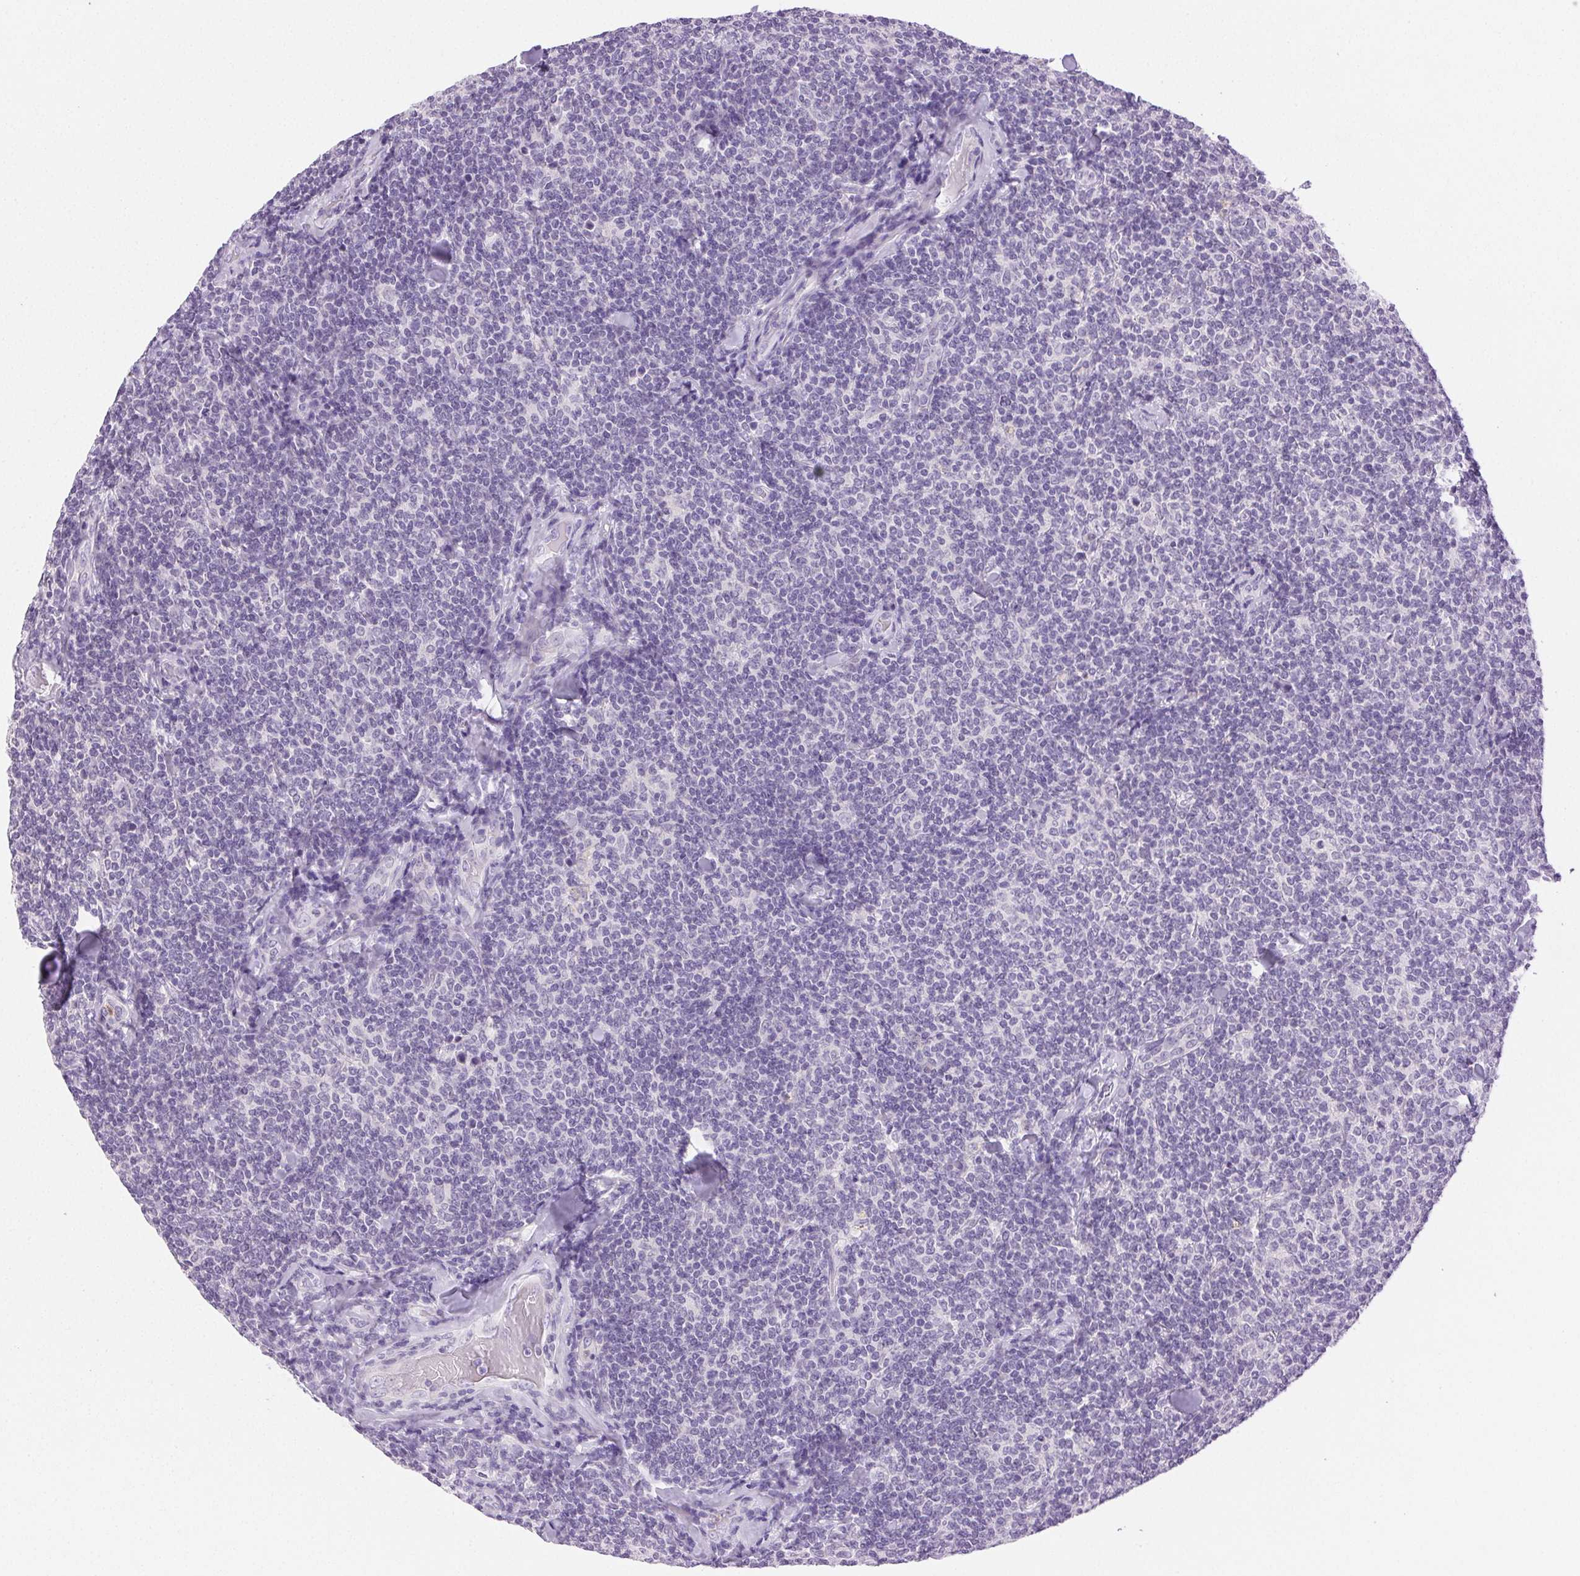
{"staining": {"intensity": "negative", "quantity": "none", "location": "none"}, "tissue": "lymphoma", "cell_type": "Tumor cells", "image_type": "cancer", "snomed": [{"axis": "morphology", "description": "Malignant lymphoma, non-Hodgkin's type, Low grade"}, {"axis": "topography", "description": "Lymph node"}], "caption": "Malignant lymphoma, non-Hodgkin's type (low-grade) was stained to show a protein in brown. There is no significant expression in tumor cells.", "gene": "EMX2", "patient": {"sex": "female", "age": 56}}